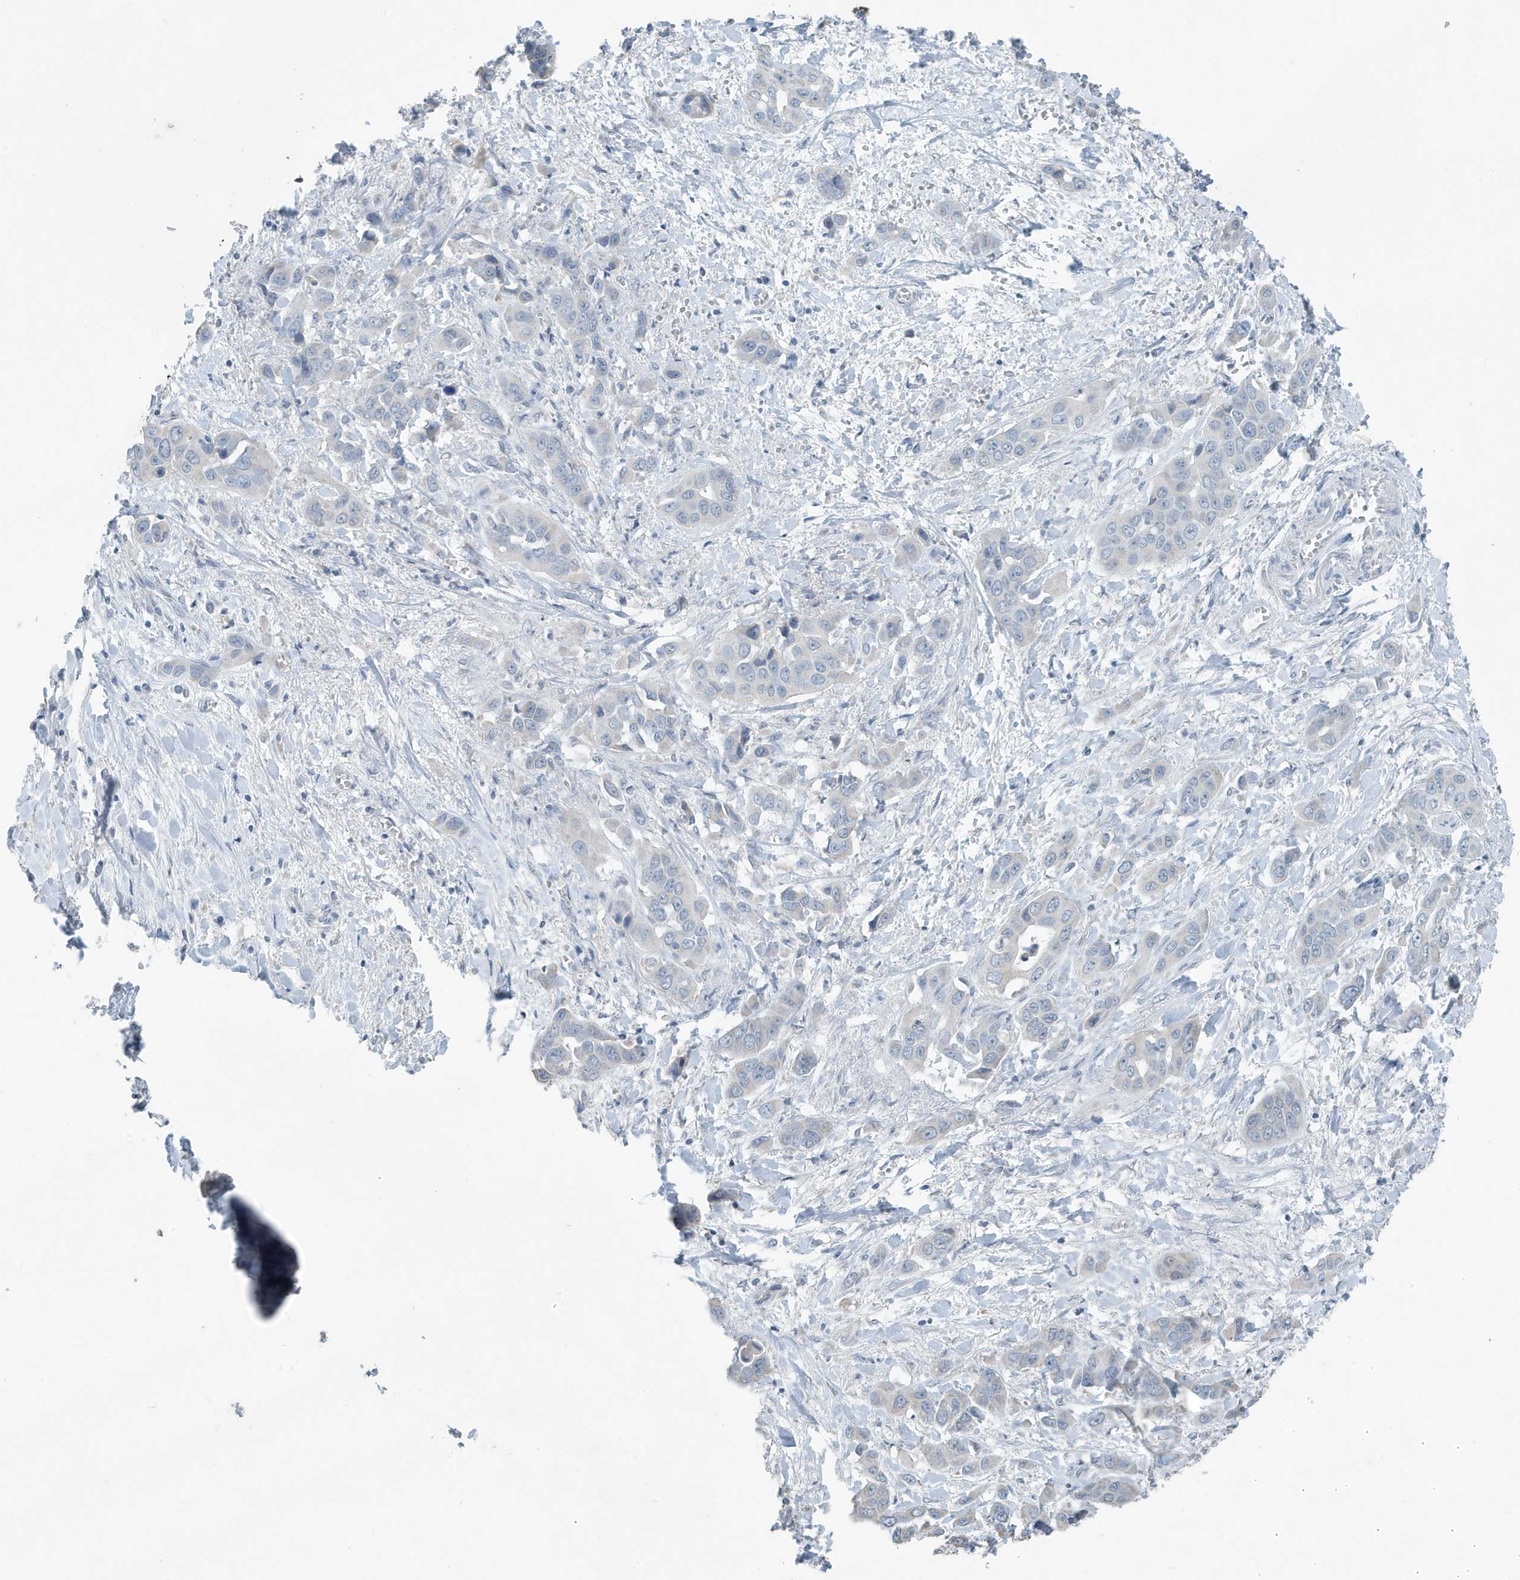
{"staining": {"intensity": "negative", "quantity": "none", "location": "none"}, "tissue": "liver cancer", "cell_type": "Tumor cells", "image_type": "cancer", "snomed": [{"axis": "morphology", "description": "Cholangiocarcinoma"}, {"axis": "topography", "description": "Liver"}], "caption": "This is an immunohistochemistry (IHC) image of human liver cancer. There is no expression in tumor cells.", "gene": "UGT2B4", "patient": {"sex": "female", "age": 52}}